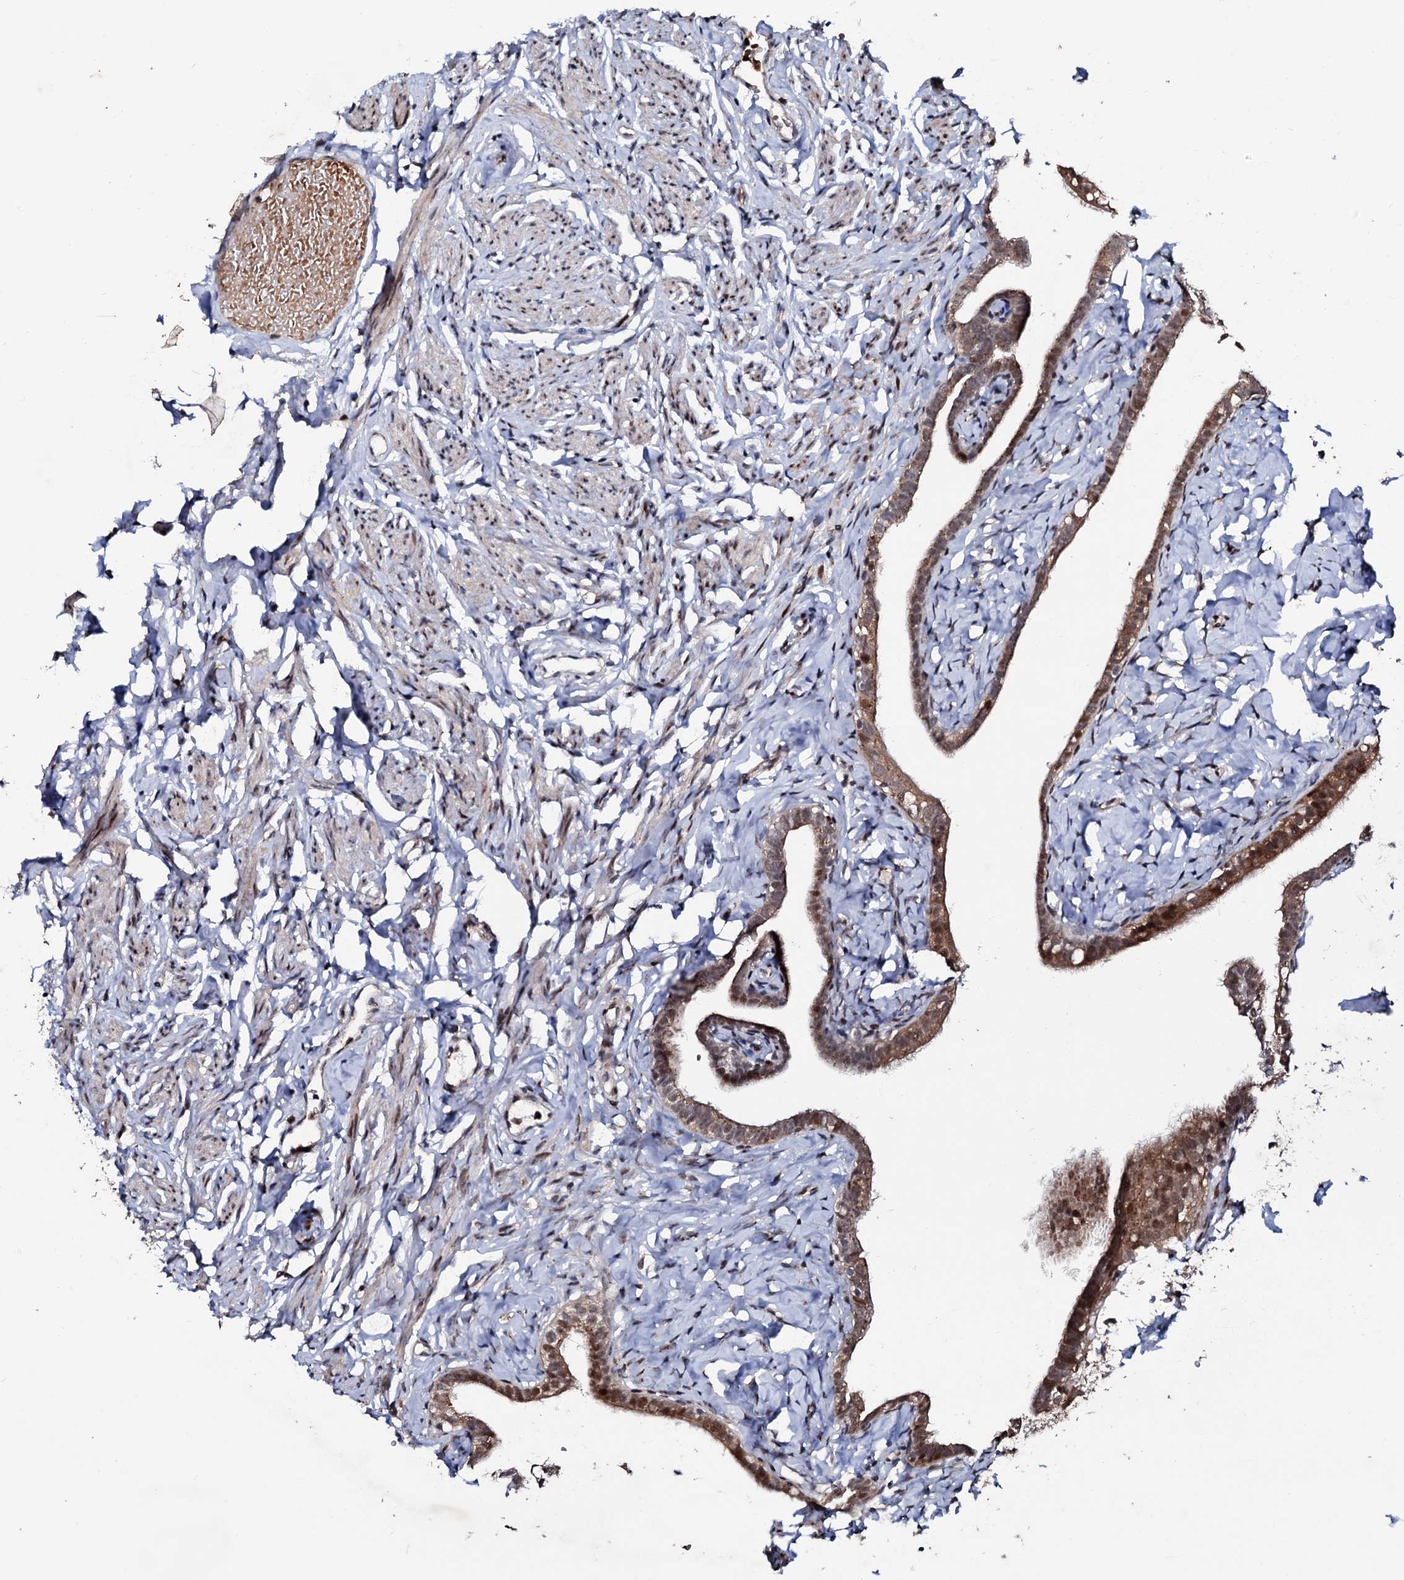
{"staining": {"intensity": "moderate", "quantity": ">75%", "location": "cytoplasmic/membranous,nuclear"}, "tissue": "fallopian tube", "cell_type": "Glandular cells", "image_type": "normal", "snomed": [{"axis": "morphology", "description": "Normal tissue, NOS"}, {"axis": "topography", "description": "Fallopian tube"}], "caption": "Human fallopian tube stained with a brown dye exhibits moderate cytoplasmic/membranous,nuclear positive expression in about >75% of glandular cells.", "gene": "COG6", "patient": {"sex": "female", "age": 66}}